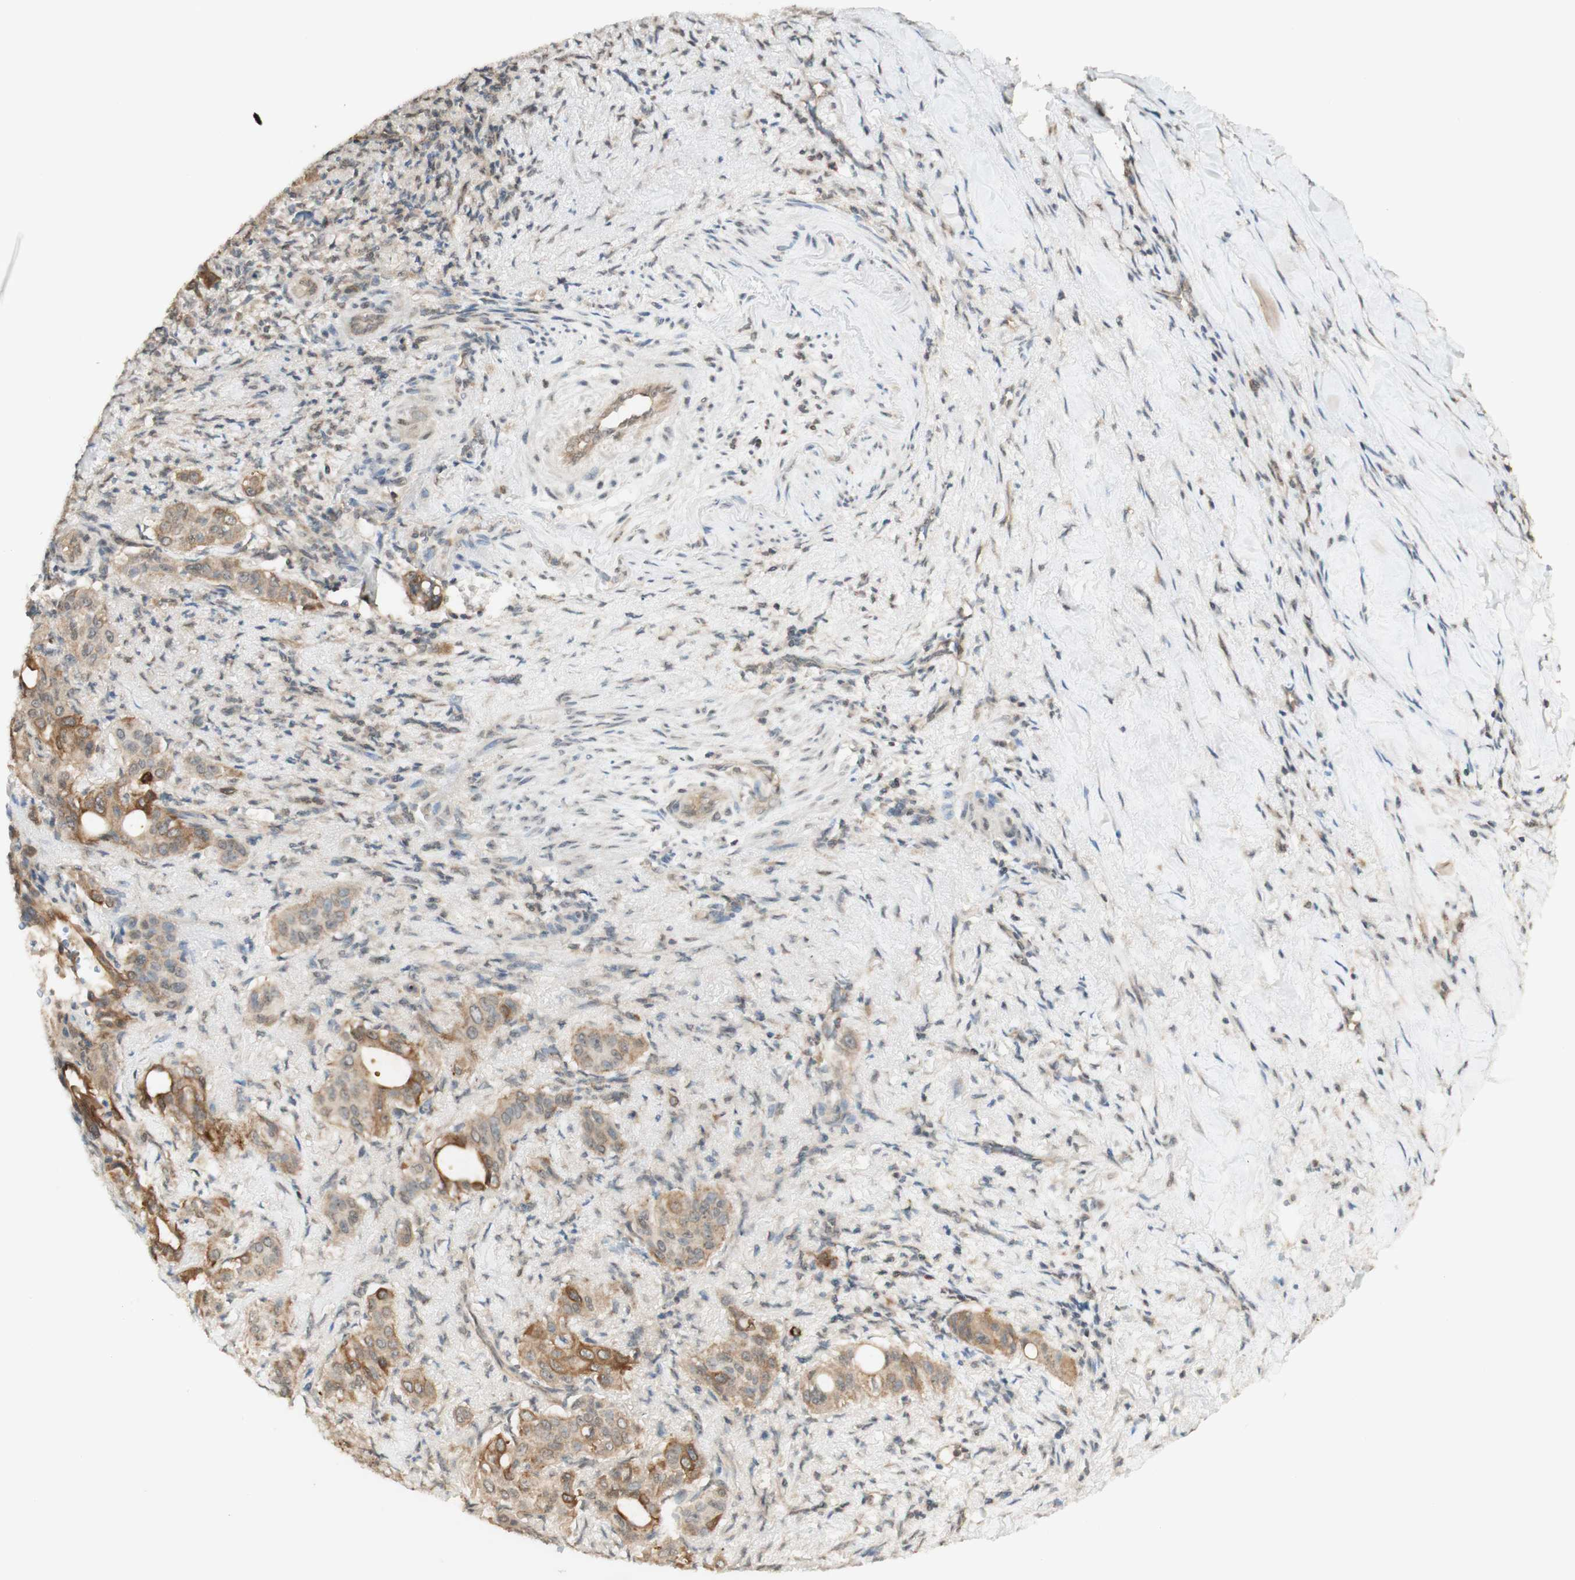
{"staining": {"intensity": "moderate", "quantity": "25%-75%", "location": "cytoplasmic/membranous"}, "tissue": "liver cancer", "cell_type": "Tumor cells", "image_type": "cancer", "snomed": [{"axis": "morphology", "description": "Cholangiocarcinoma"}, {"axis": "topography", "description": "Liver"}], "caption": "Immunohistochemistry (IHC) image of neoplastic tissue: liver cancer stained using IHC exhibits medium levels of moderate protein expression localized specifically in the cytoplasmic/membranous of tumor cells, appearing as a cytoplasmic/membranous brown color.", "gene": "SPINT2", "patient": {"sex": "female", "age": 67}}